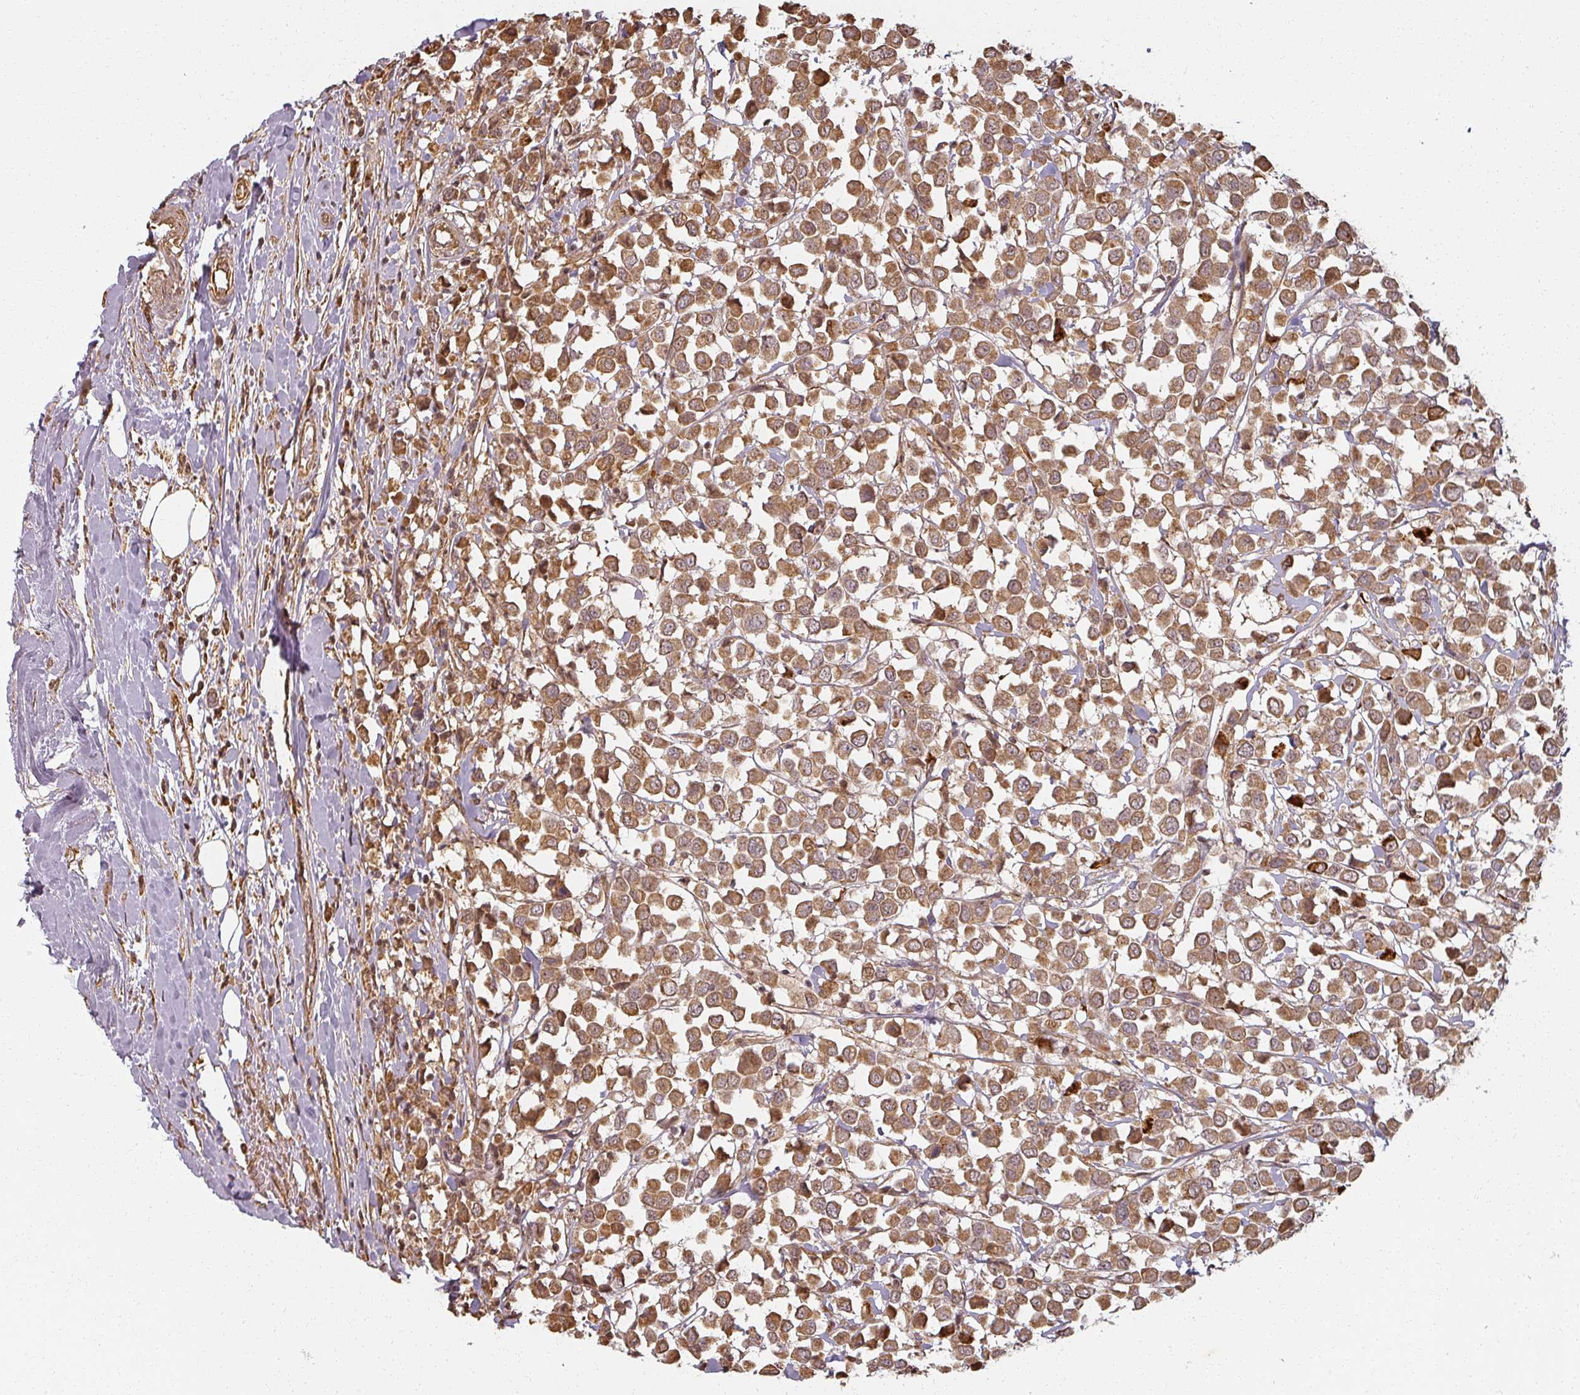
{"staining": {"intensity": "moderate", "quantity": ">75%", "location": "cytoplasmic/membranous,nuclear"}, "tissue": "breast cancer", "cell_type": "Tumor cells", "image_type": "cancer", "snomed": [{"axis": "morphology", "description": "Duct carcinoma"}, {"axis": "topography", "description": "Breast"}], "caption": "Immunohistochemical staining of invasive ductal carcinoma (breast) exhibits medium levels of moderate cytoplasmic/membranous and nuclear protein expression in about >75% of tumor cells.", "gene": "MED19", "patient": {"sex": "female", "age": 61}}